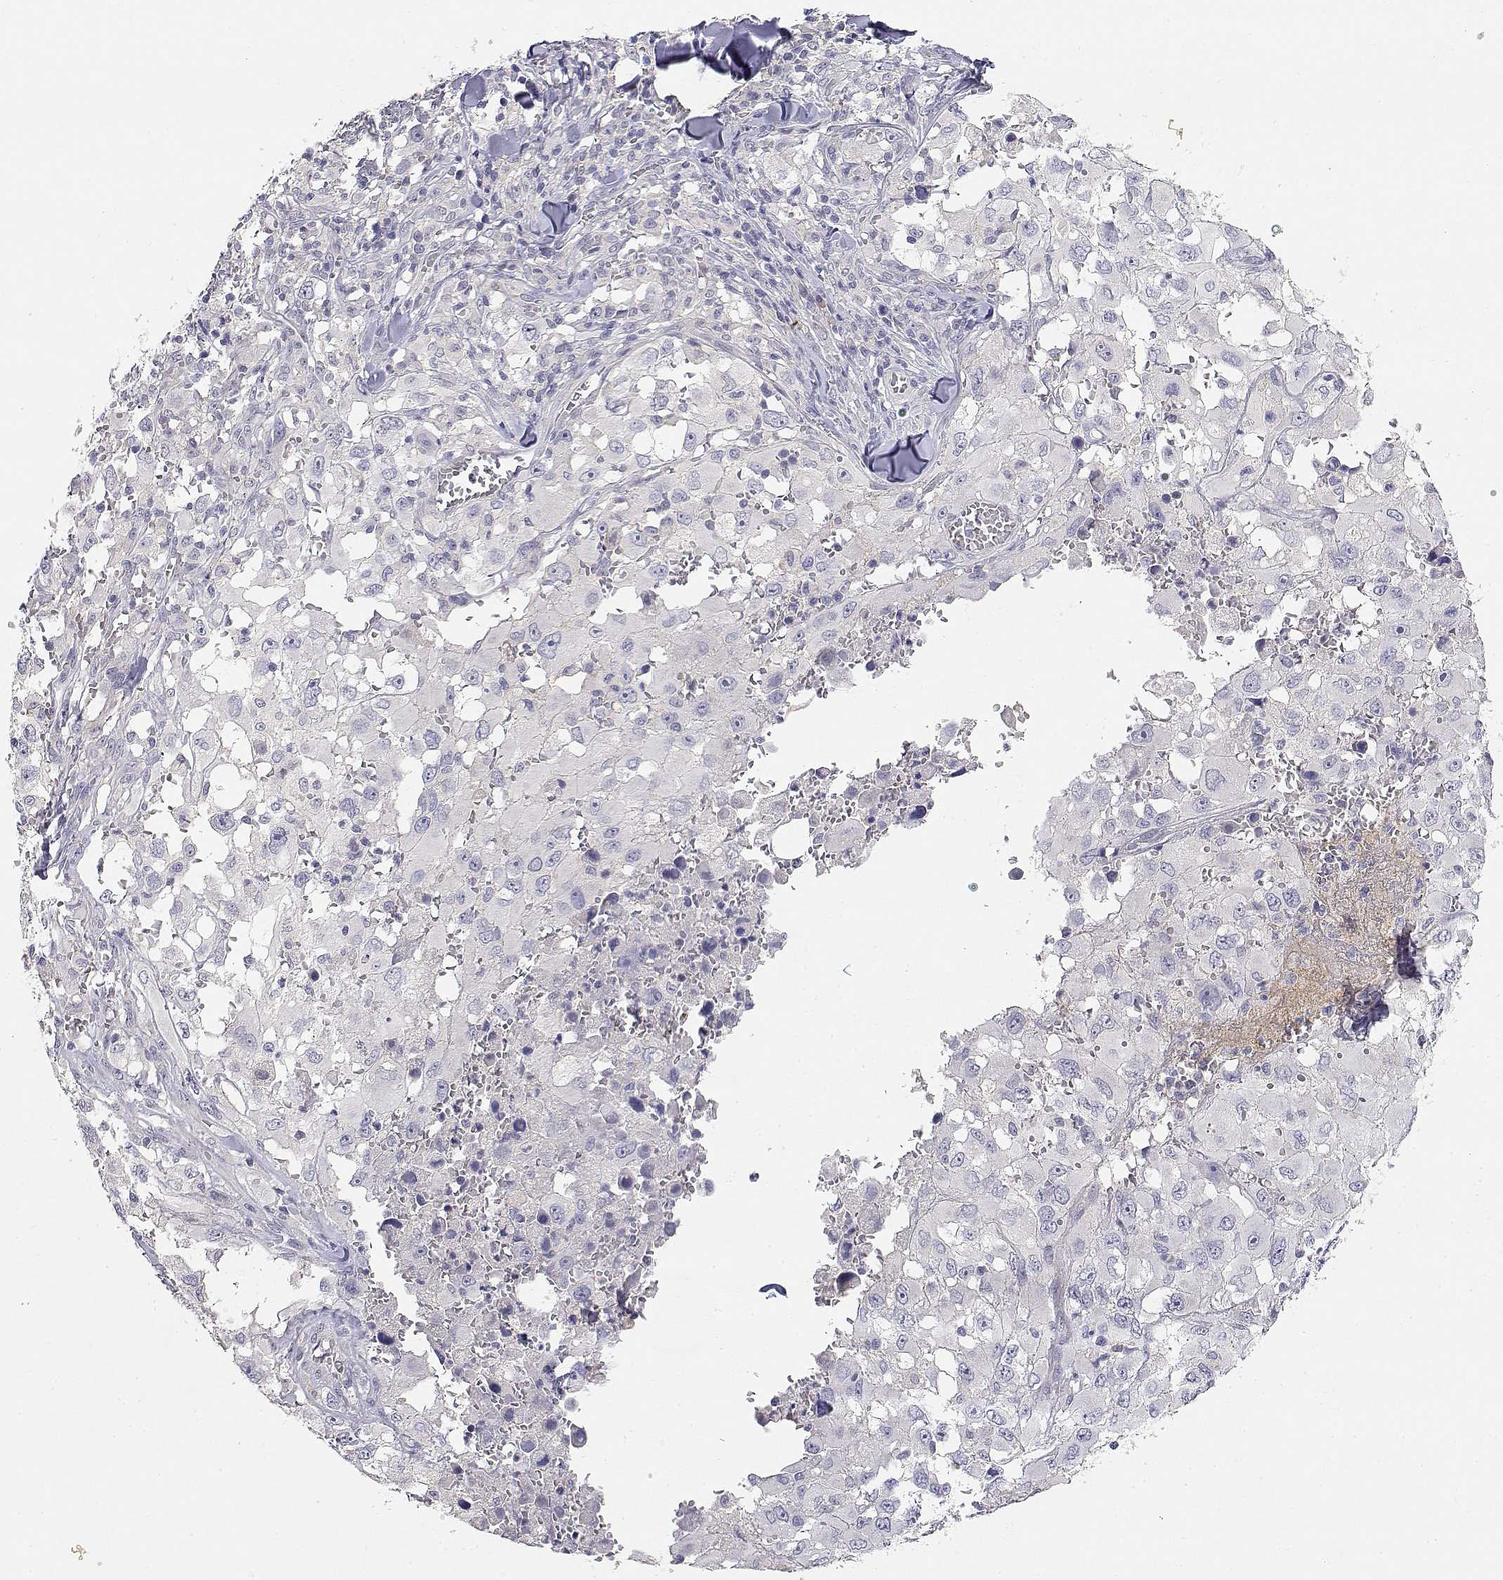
{"staining": {"intensity": "negative", "quantity": "none", "location": "none"}, "tissue": "melanoma", "cell_type": "Tumor cells", "image_type": "cancer", "snomed": [{"axis": "morphology", "description": "Malignant melanoma, Metastatic site"}, {"axis": "topography", "description": "Lymph node"}], "caption": "IHC of malignant melanoma (metastatic site) reveals no positivity in tumor cells. (DAB IHC with hematoxylin counter stain).", "gene": "ADA", "patient": {"sex": "male", "age": 50}}